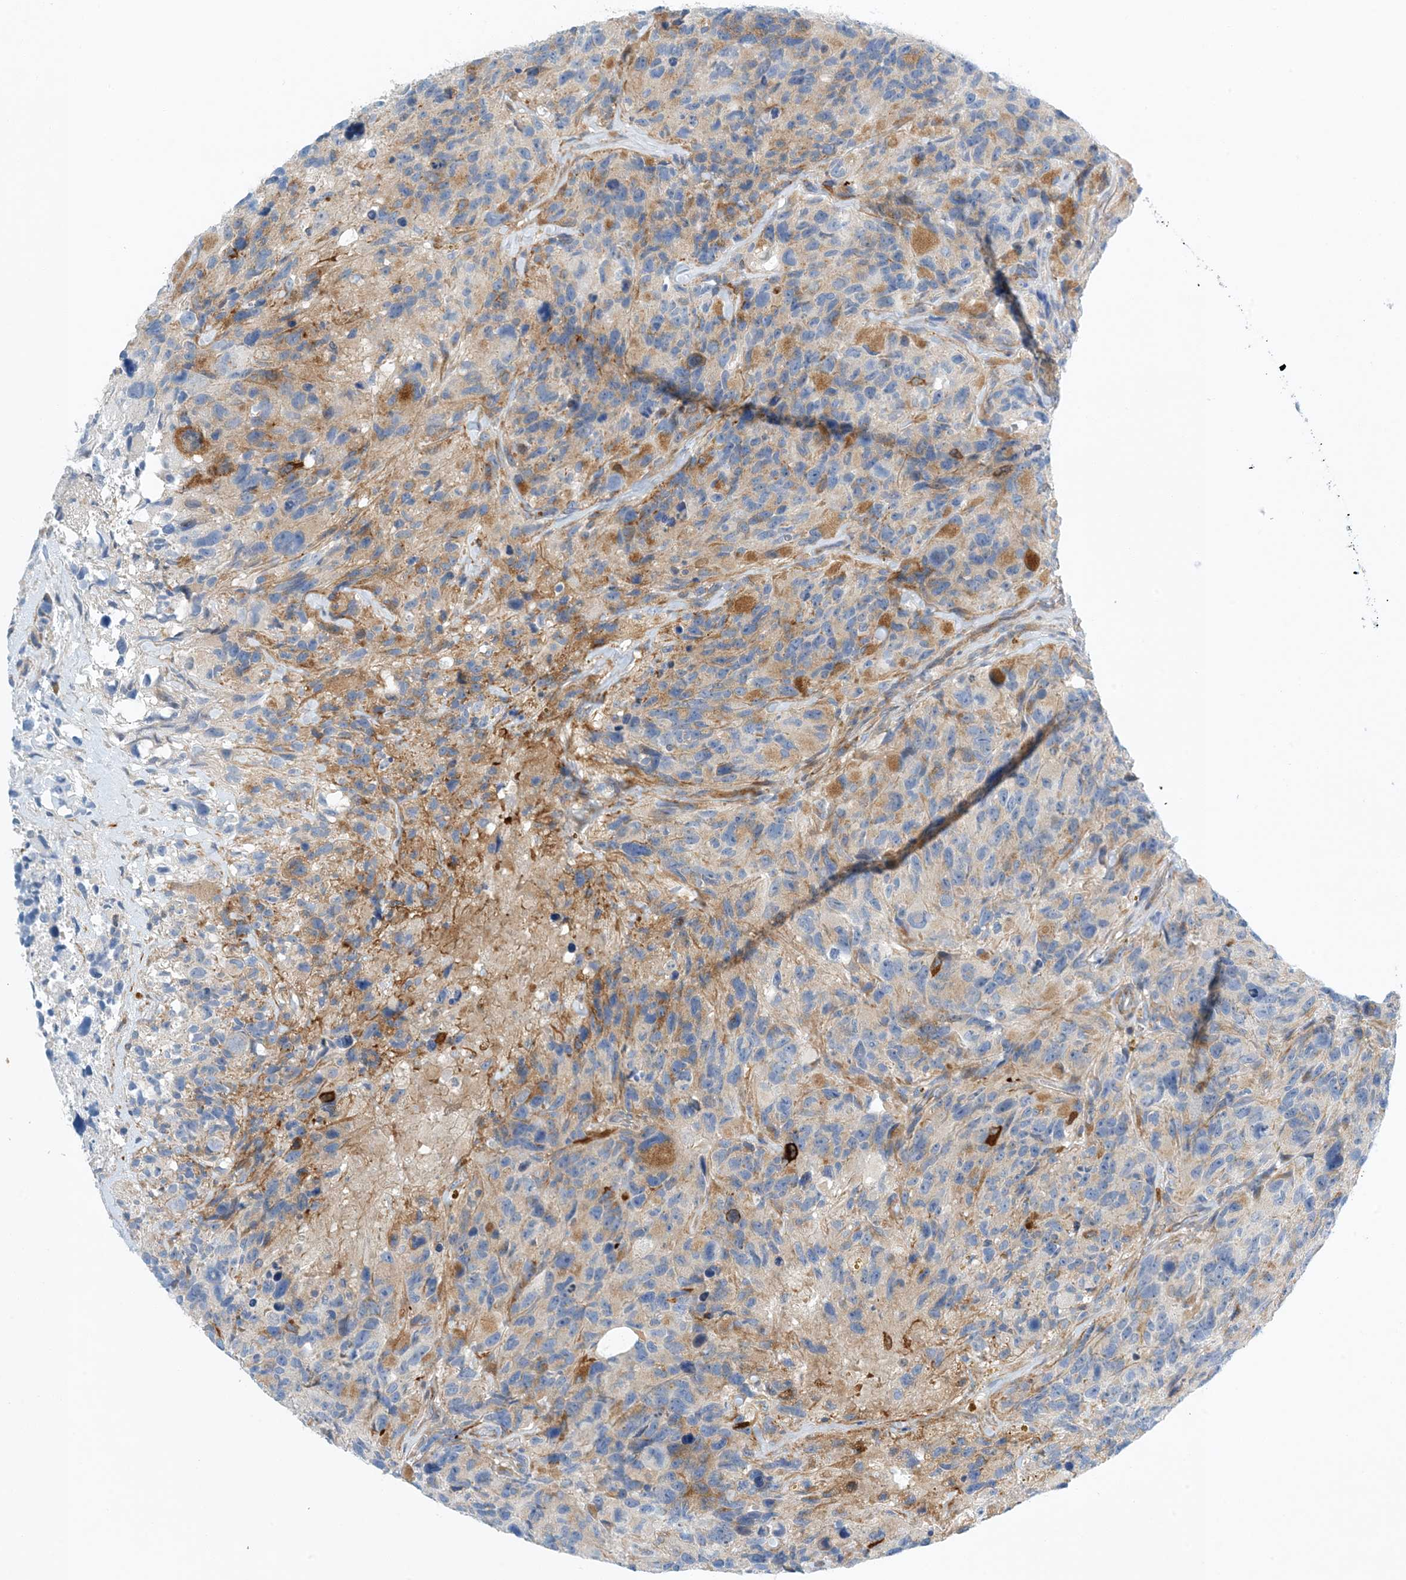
{"staining": {"intensity": "moderate", "quantity": "<25%", "location": "cytoplasmic/membranous"}, "tissue": "glioma", "cell_type": "Tumor cells", "image_type": "cancer", "snomed": [{"axis": "morphology", "description": "Glioma, malignant, High grade"}, {"axis": "topography", "description": "Brain"}], "caption": "Immunohistochemistry (IHC) staining of malignant high-grade glioma, which shows low levels of moderate cytoplasmic/membranous expression in approximately <25% of tumor cells indicating moderate cytoplasmic/membranous protein staining. The staining was performed using DAB (3,3'-diaminobenzidine) (brown) for protein detection and nuclei were counterstained in hematoxylin (blue).", "gene": "PCDHA2", "patient": {"sex": "male", "age": 69}}